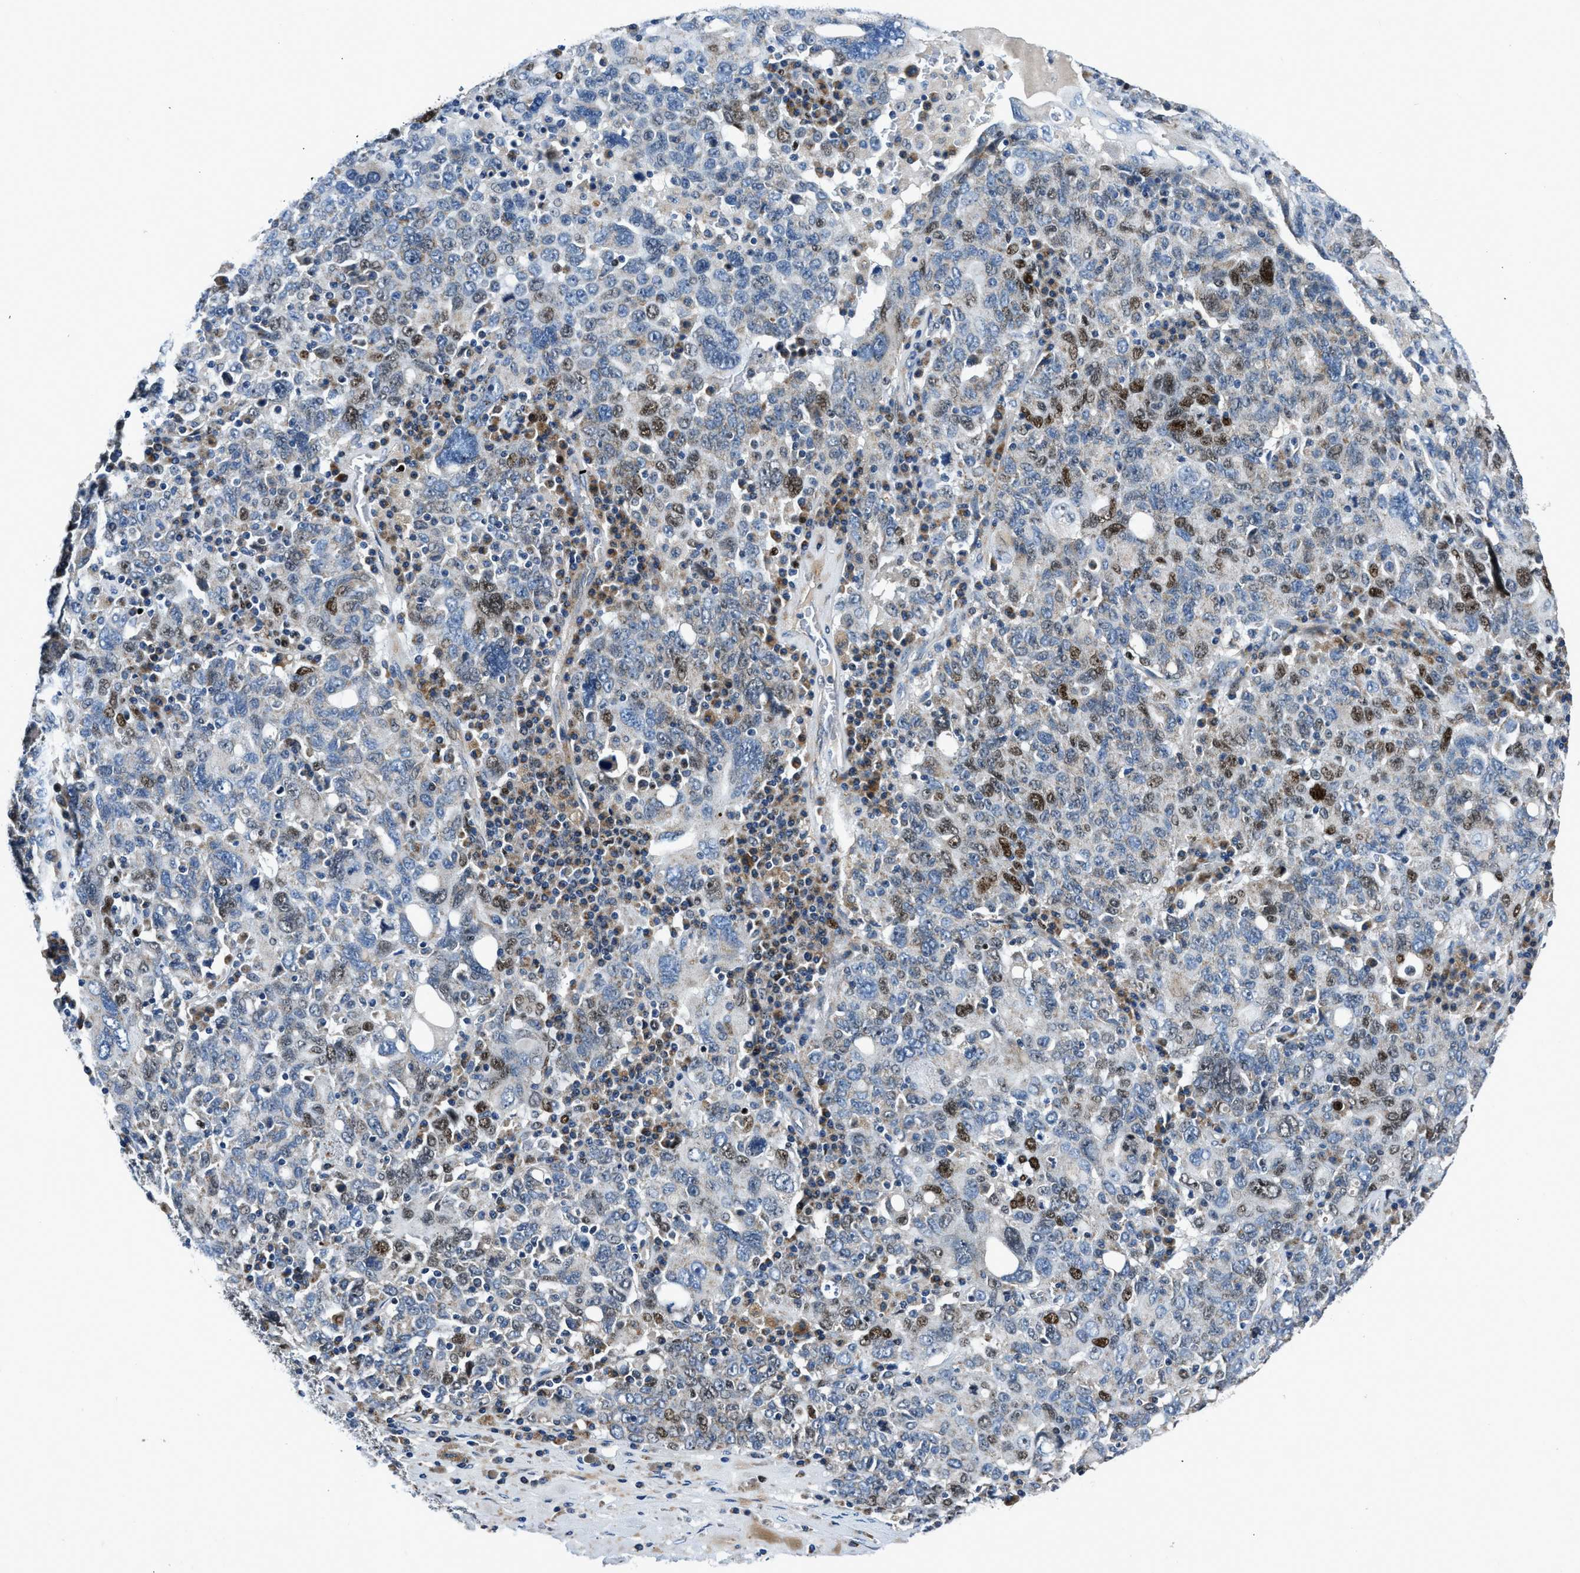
{"staining": {"intensity": "moderate", "quantity": "<25%", "location": "nuclear"}, "tissue": "ovarian cancer", "cell_type": "Tumor cells", "image_type": "cancer", "snomed": [{"axis": "morphology", "description": "Carcinoma, endometroid"}, {"axis": "topography", "description": "Ovary"}], "caption": "Ovarian cancer tissue shows moderate nuclear staining in about <25% of tumor cells", "gene": "EGR1", "patient": {"sex": "female", "age": 62}}